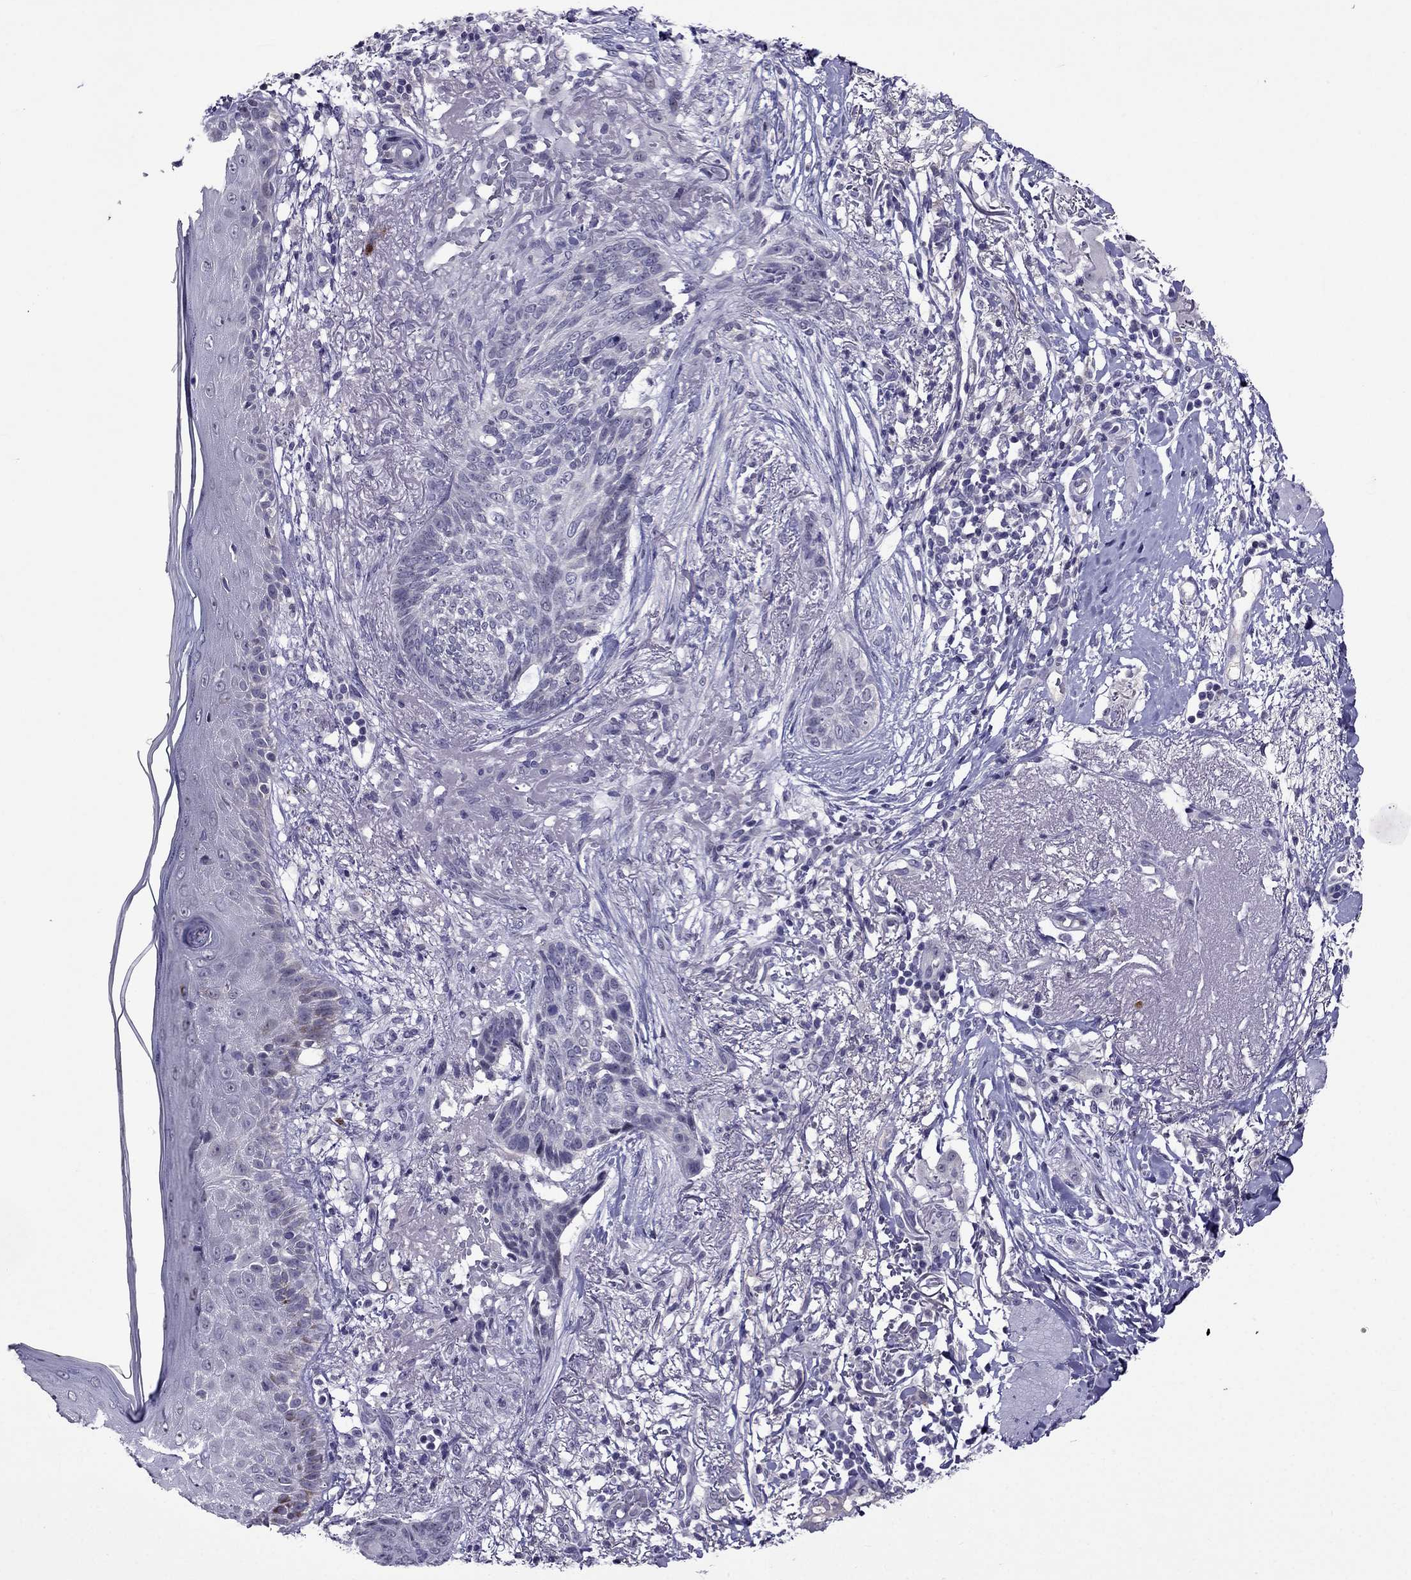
{"staining": {"intensity": "negative", "quantity": "none", "location": "none"}, "tissue": "skin cancer", "cell_type": "Tumor cells", "image_type": "cancer", "snomed": [{"axis": "morphology", "description": "Normal tissue, NOS"}, {"axis": "morphology", "description": "Basal cell carcinoma"}, {"axis": "topography", "description": "Skin"}], "caption": "This is an IHC micrograph of human skin cancer. There is no expression in tumor cells.", "gene": "SPTBN4", "patient": {"sex": "male", "age": 84}}